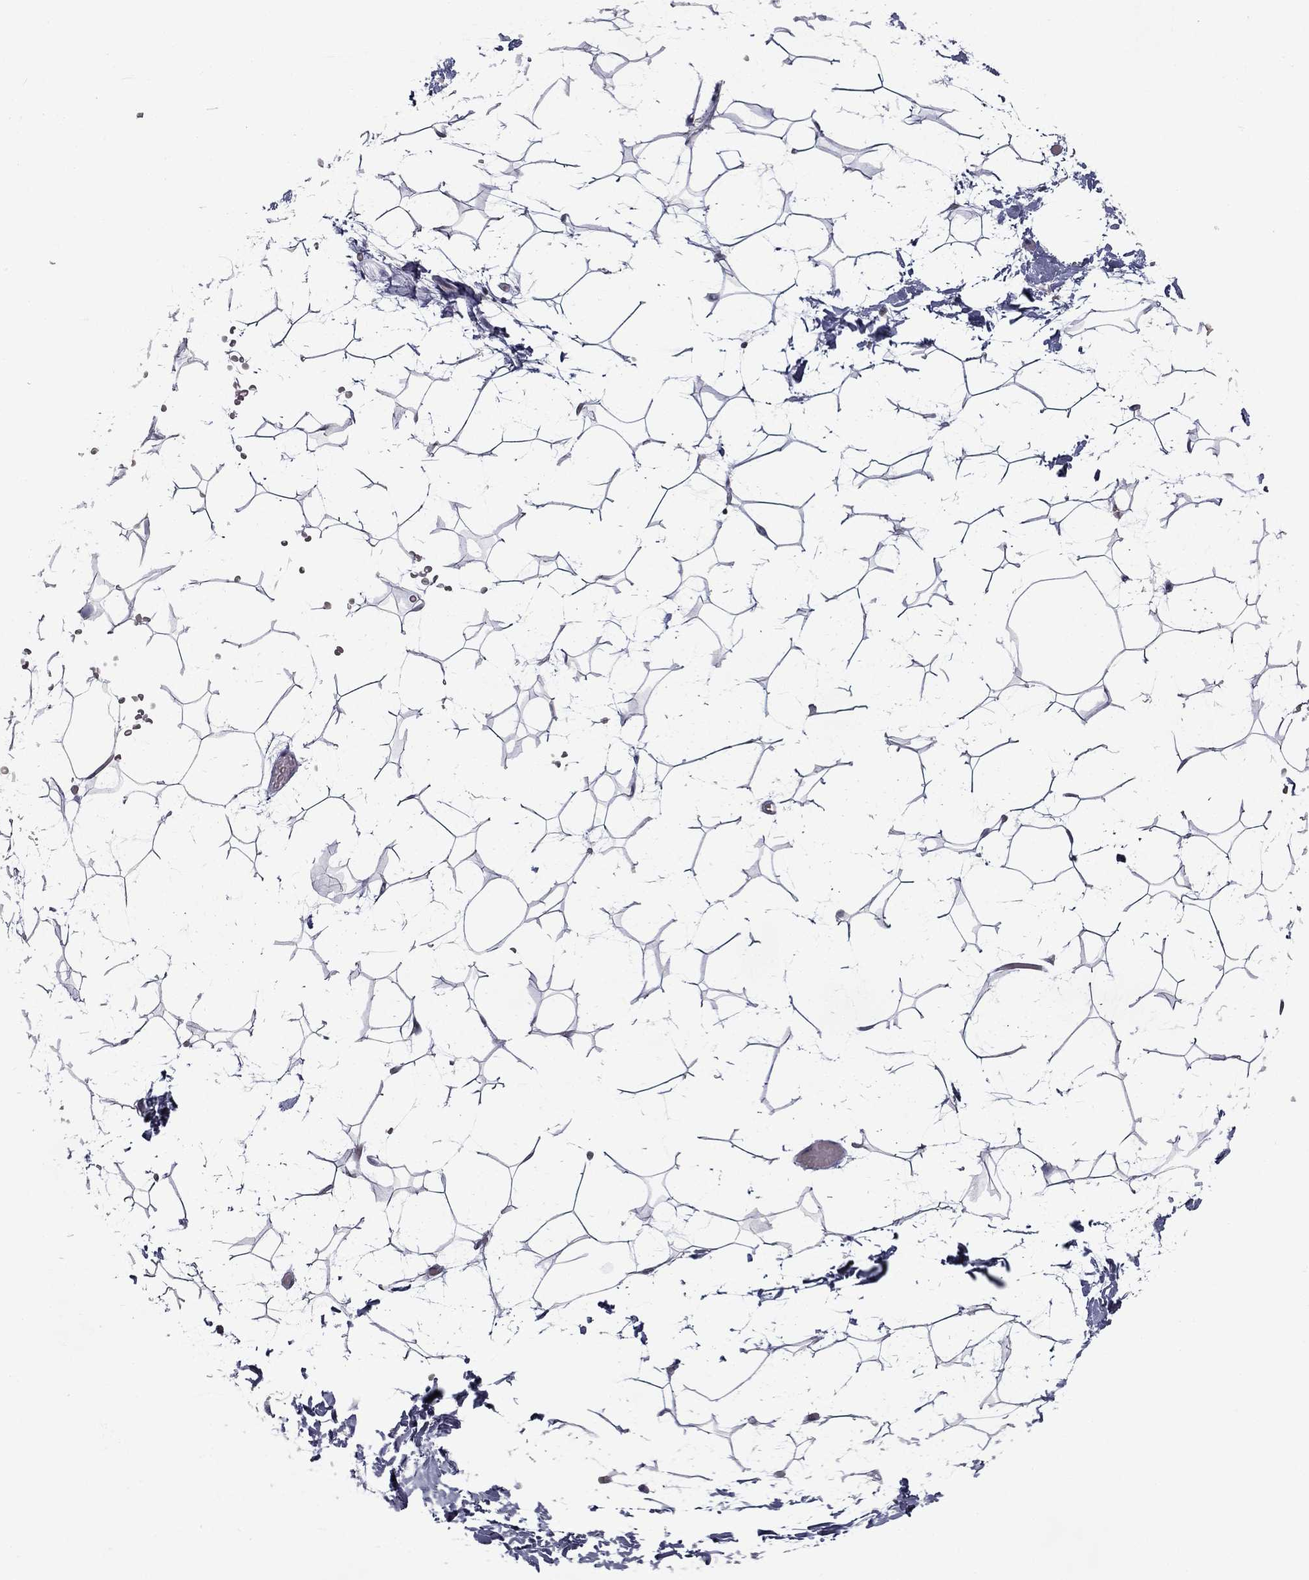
{"staining": {"intensity": "negative", "quantity": "none", "location": "none"}, "tissue": "adipose tissue", "cell_type": "Adipocytes", "image_type": "normal", "snomed": [{"axis": "morphology", "description": "Normal tissue, NOS"}, {"axis": "topography", "description": "Skin"}, {"axis": "topography", "description": "Peripheral nerve tissue"}], "caption": "DAB immunohistochemical staining of benign adipose tissue reveals no significant expression in adipocytes.", "gene": "SPATA7", "patient": {"sex": "female", "age": 56}}